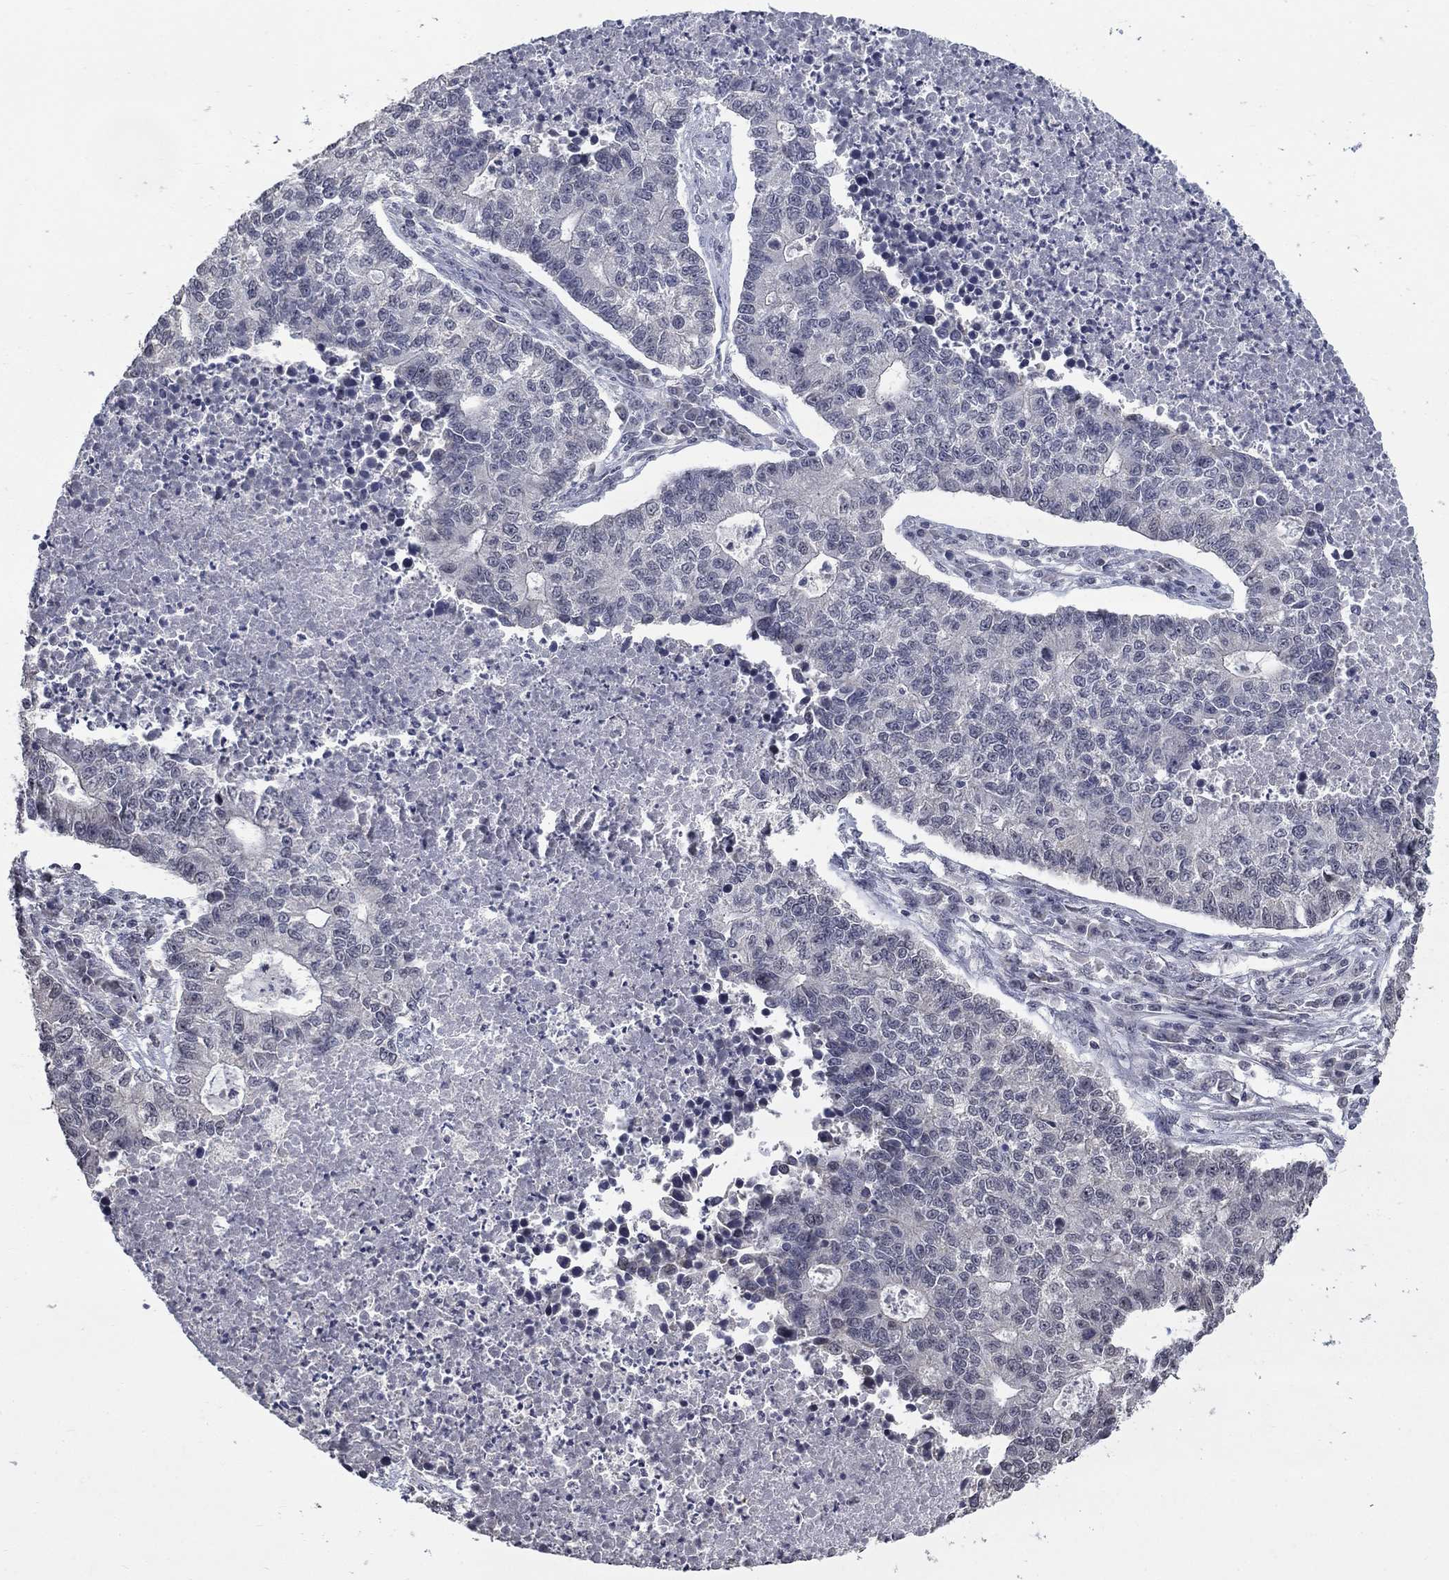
{"staining": {"intensity": "negative", "quantity": "none", "location": "none"}, "tissue": "lung cancer", "cell_type": "Tumor cells", "image_type": "cancer", "snomed": [{"axis": "morphology", "description": "Adenocarcinoma, NOS"}, {"axis": "topography", "description": "Lung"}], "caption": "The micrograph displays no significant expression in tumor cells of lung cancer (adenocarcinoma). (DAB (3,3'-diaminobenzidine) immunohistochemistry visualized using brightfield microscopy, high magnification).", "gene": "SPATA33", "patient": {"sex": "male", "age": 57}}